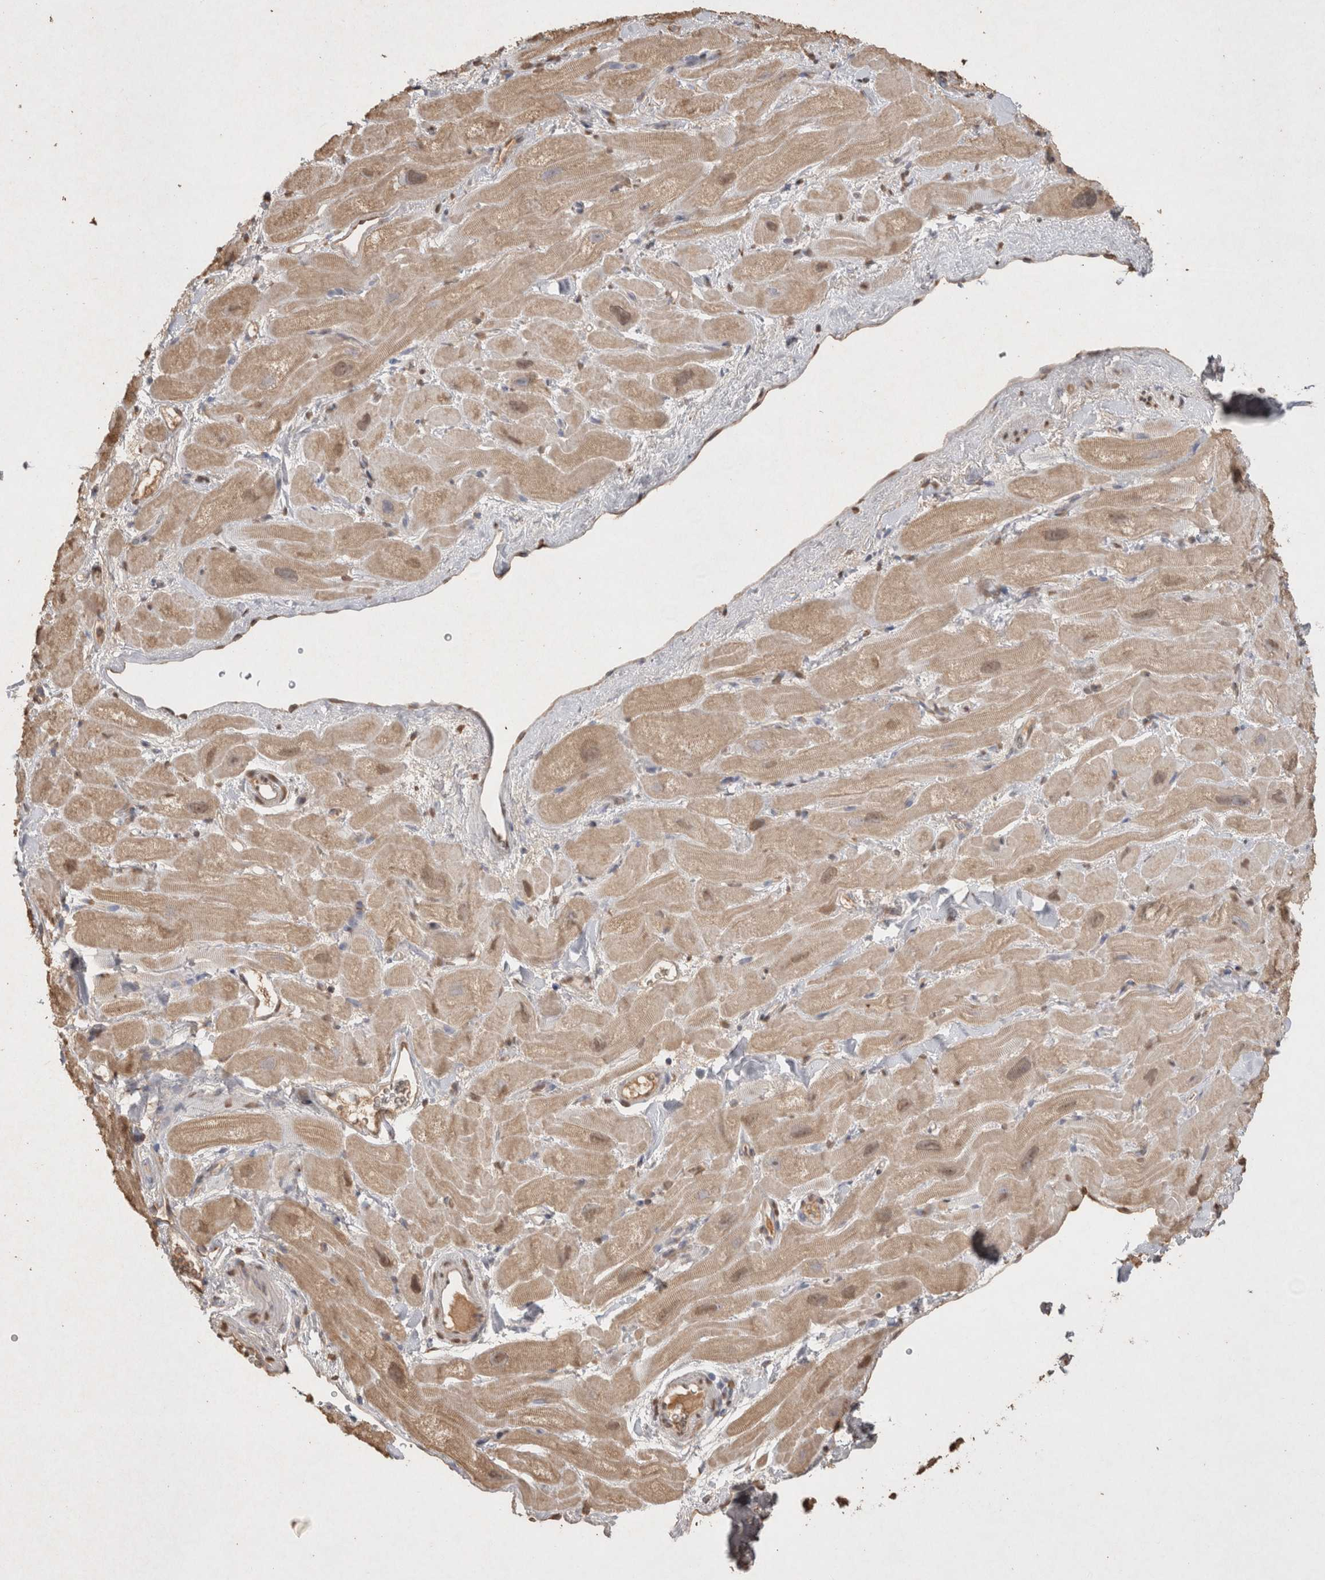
{"staining": {"intensity": "weak", "quantity": ">75%", "location": "cytoplasmic/membranous,nuclear"}, "tissue": "heart muscle", "cell_type": "Cardiomyocytes", "image_type": "normal", "snomed": [{"axis": "morphology", "description": "Normal tissue, NOS"}, {"axis": "topography", "description": "Heart"}], "caption": "Protein analysis of unremarkable heart muscle reveals weak cytoplasmic/membranous,nuclear expression in approximately >75% of cardiomyocytes. (Stains: DAB in brown, nuclei in blue, Microscopy: brightfield microscopy at high magnification).", "gene": "MLX", "patient": {"sex": "male", "age": 49}}